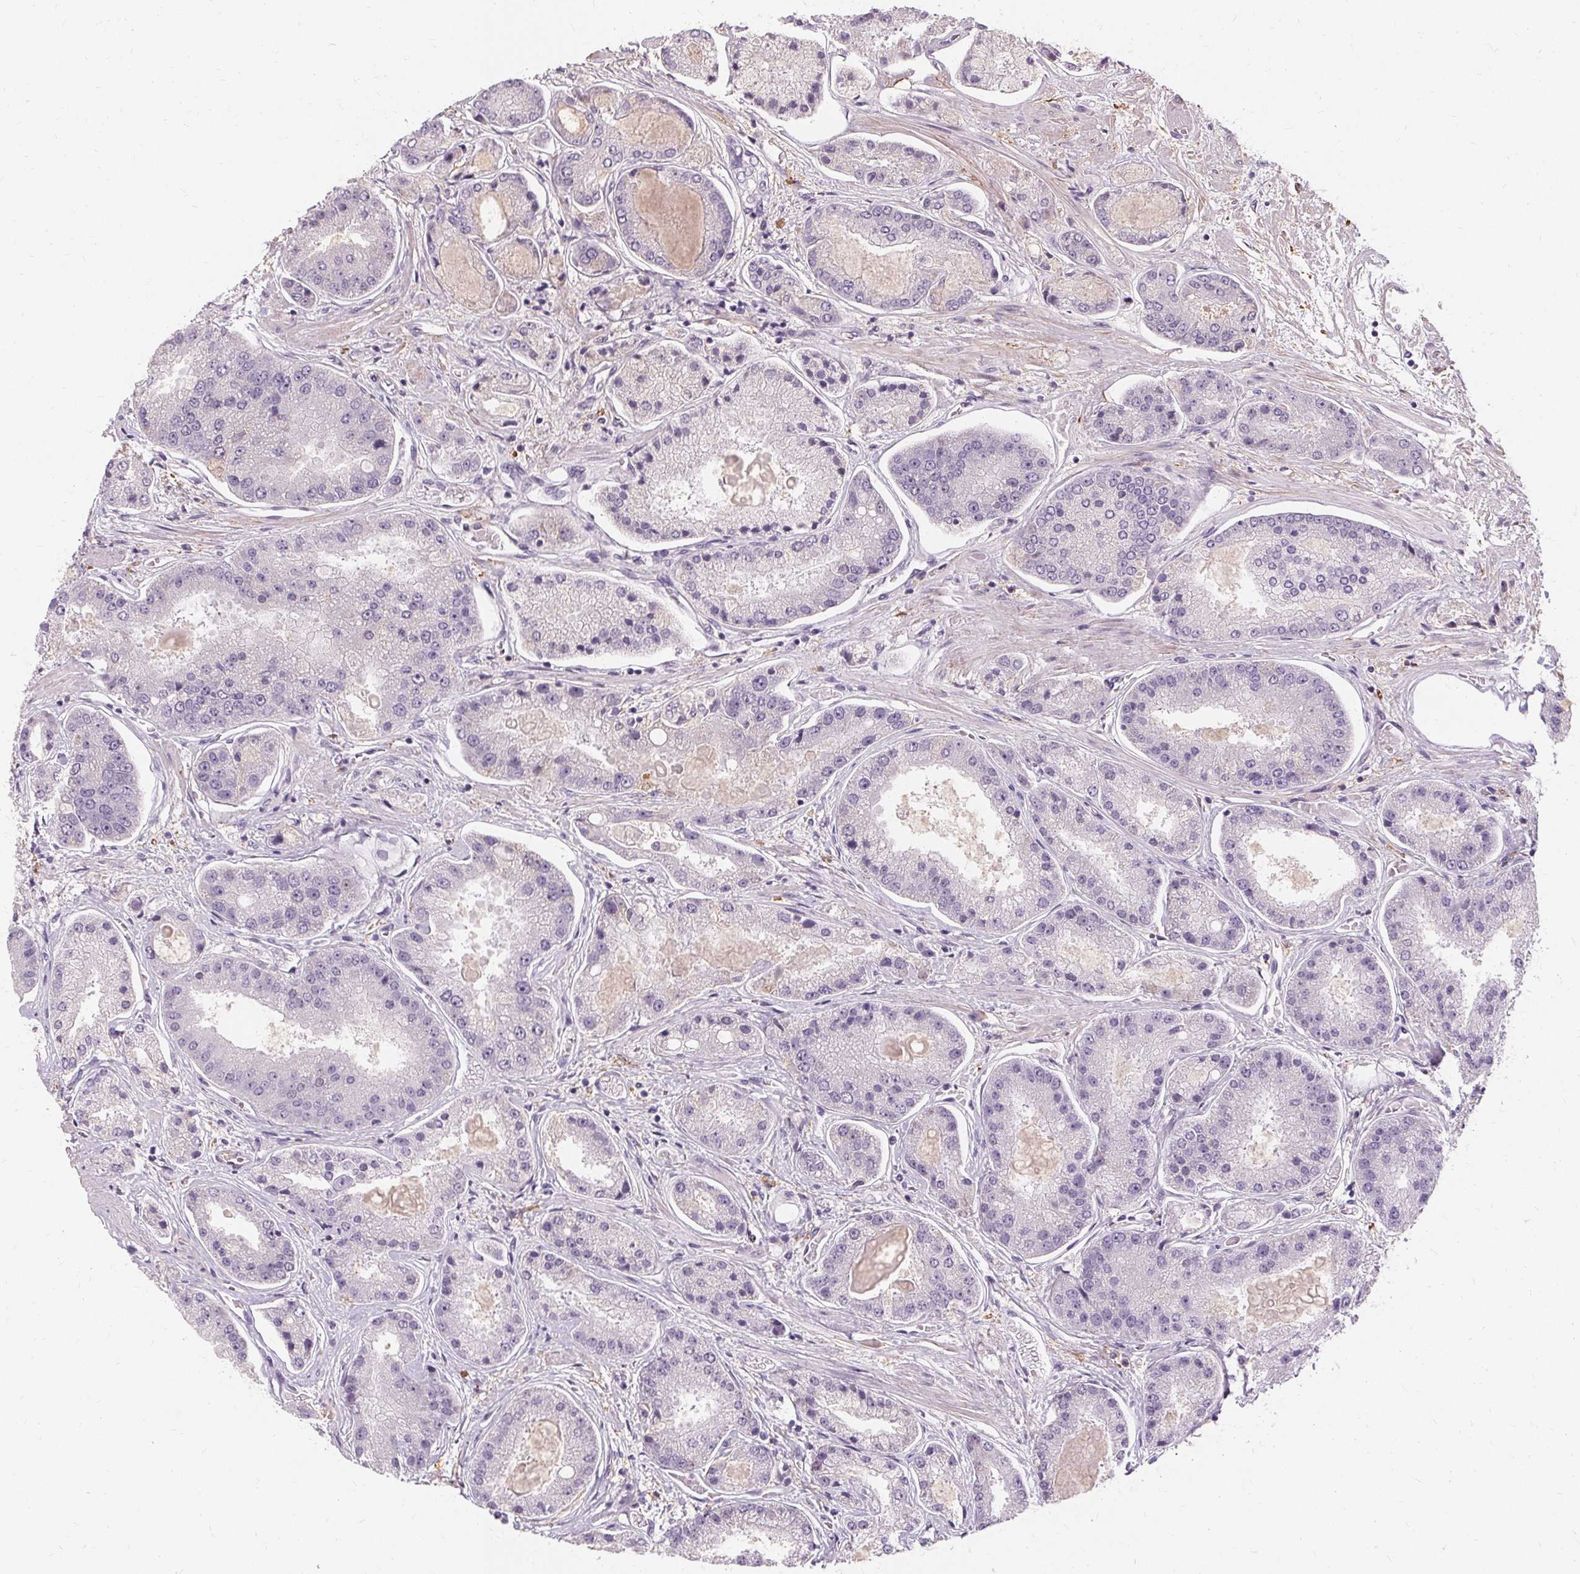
{"staining": {"intensity": "negative", "quantity": "none", "location": "none"}, "tissue": "prostate cancer", "cell_type": "Tumor cells", "image_type": "cancer", "snomed": [{"axis": "morphology", "description": "Adenocarcinoma, High grade"}, {"axis": "topography", "description": "Prostate"}], "caption": "DAB (3,3'-diaminobenzidine) immunohistochemical staining of human adenocarcinoma (high-grade) (prostate) reveals no significant positivity in tumor cells.", "gene": "IFNGR1", "patient": {"sex": "male", "age": 67}}